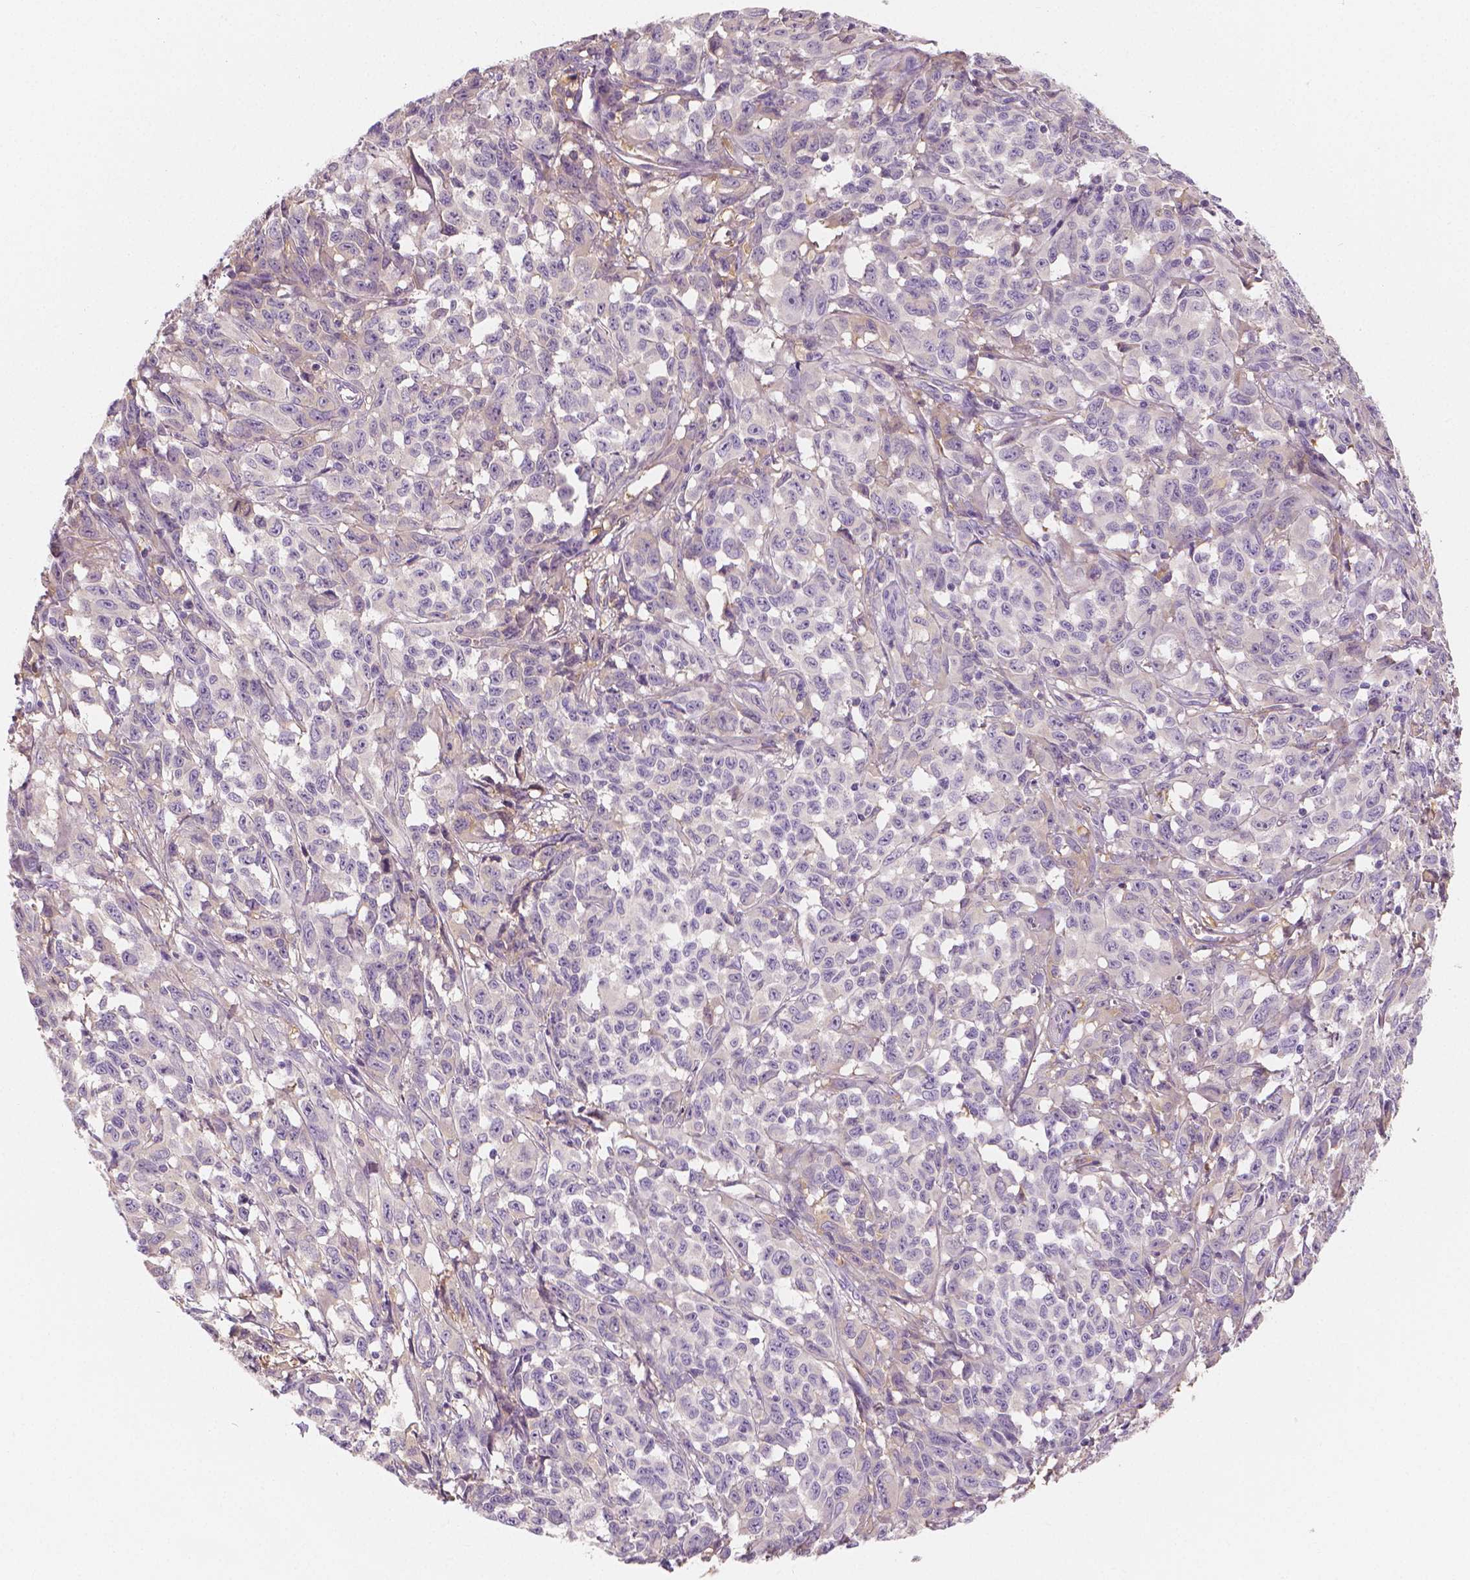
{"staining": {"intensity": "negative", "quantity": "none", "location": "none"}, "tissue": "melanoma", "cell_type": "Tumor cells", "image_type": "cancer", "snomed": [{"axis": "morphology", "description": "Malignant melanoma, NOS"}, {"axis": "topography", "description": "Vulva, labia, clitoris and Bartholin´s gland, NO"}], "caption": "Tumor cells are negative for brown protein staining in melanoma.", "gene": "APOA4", "patient": {"sex": "female", "age": 75}}